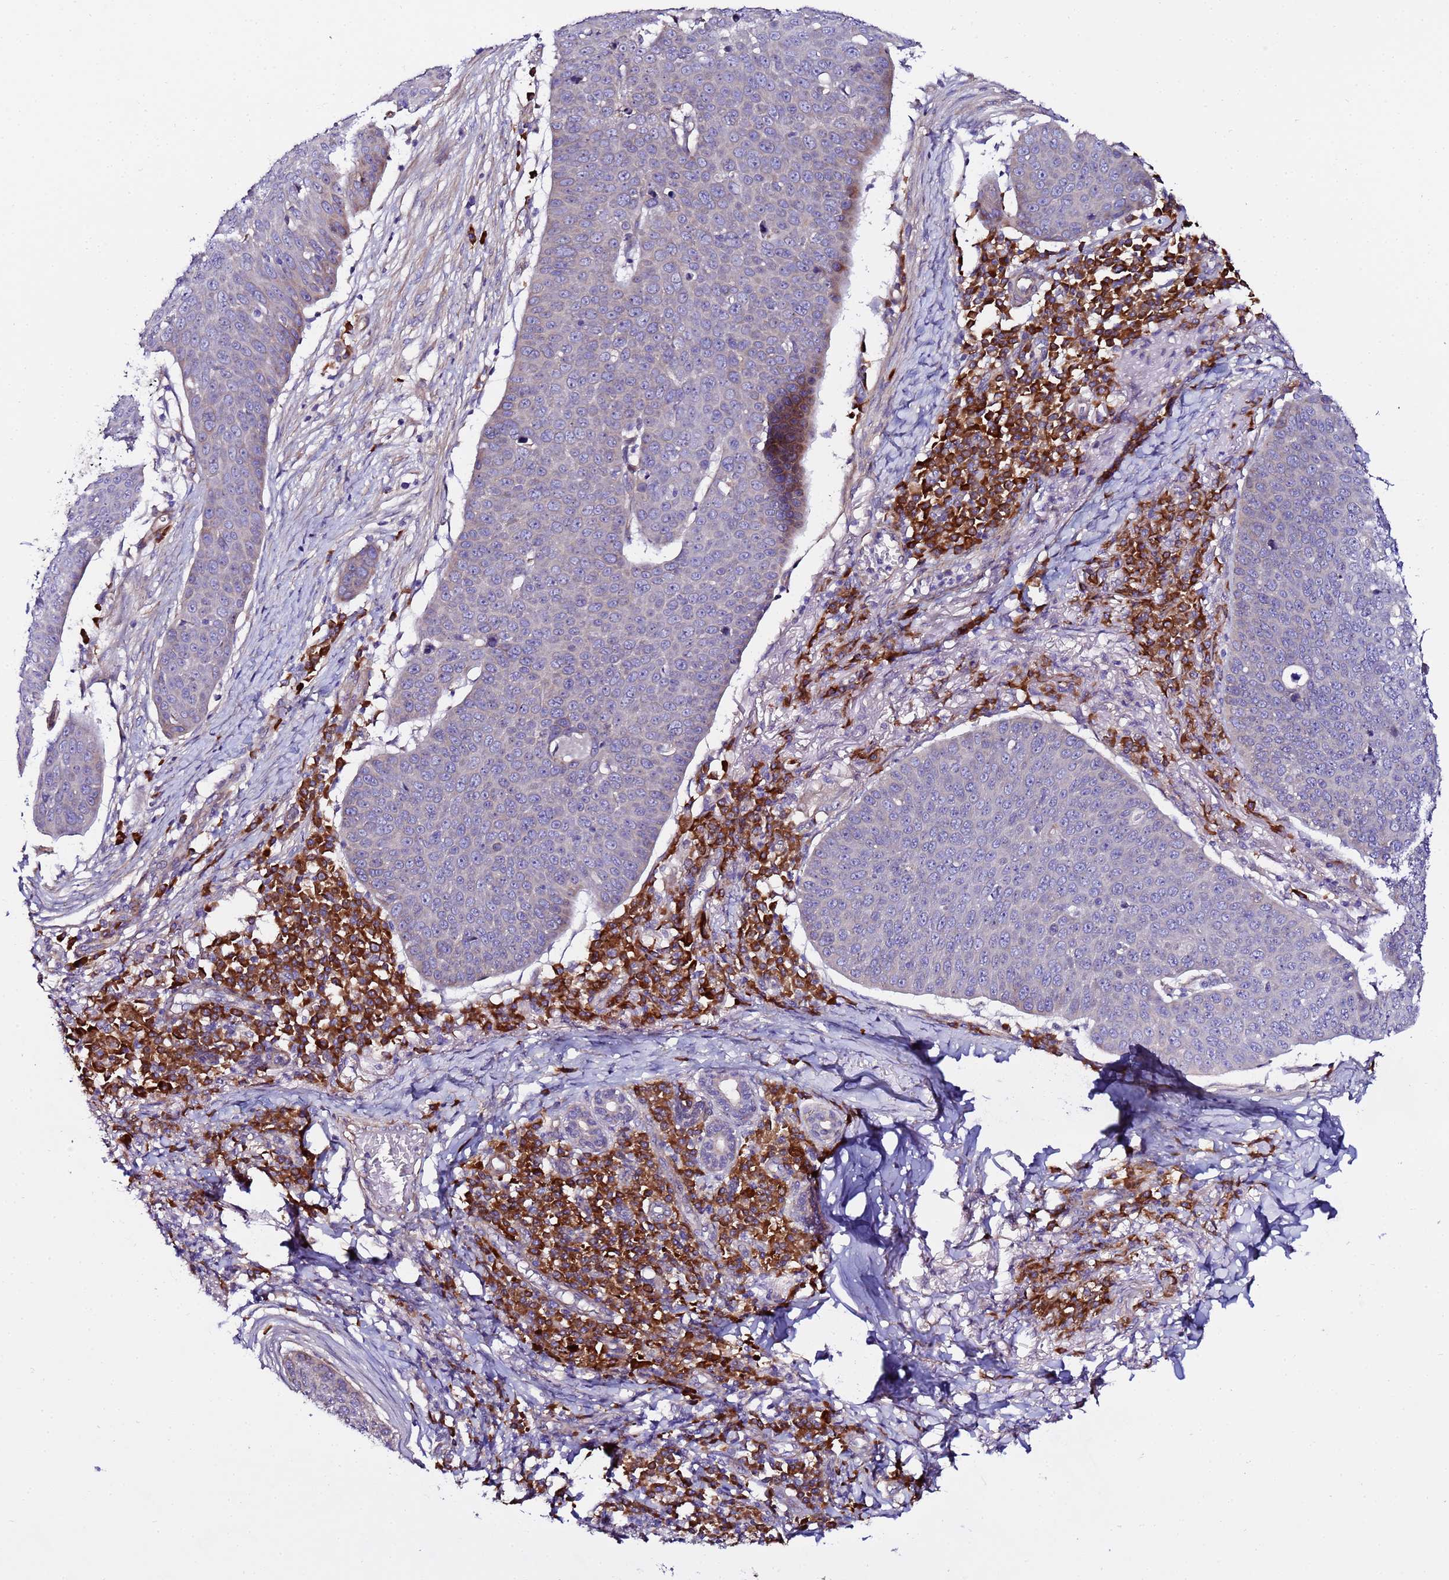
{"staining": {"intensity": "weak", "quantity": "25%-75%", "location": "cytoplasmic/membranous"}, "tissue": "skin cancer", "cell_type": "Tumor cells", "image_type": "cancer", "snomed": [{"axis": "morphology", "description": "Squamous cell carcinoma, NOS"}, {"axis": "topography", "description": "Skin"}], "caption": "Skin cancer was stained to show a protein in brown. There is low levels of weak cytoplasmic/membranous expression in approximately 25%-75% of tumor cells.", "gene": "JRKL", "patient": {"sex": "male", "age": 71}}